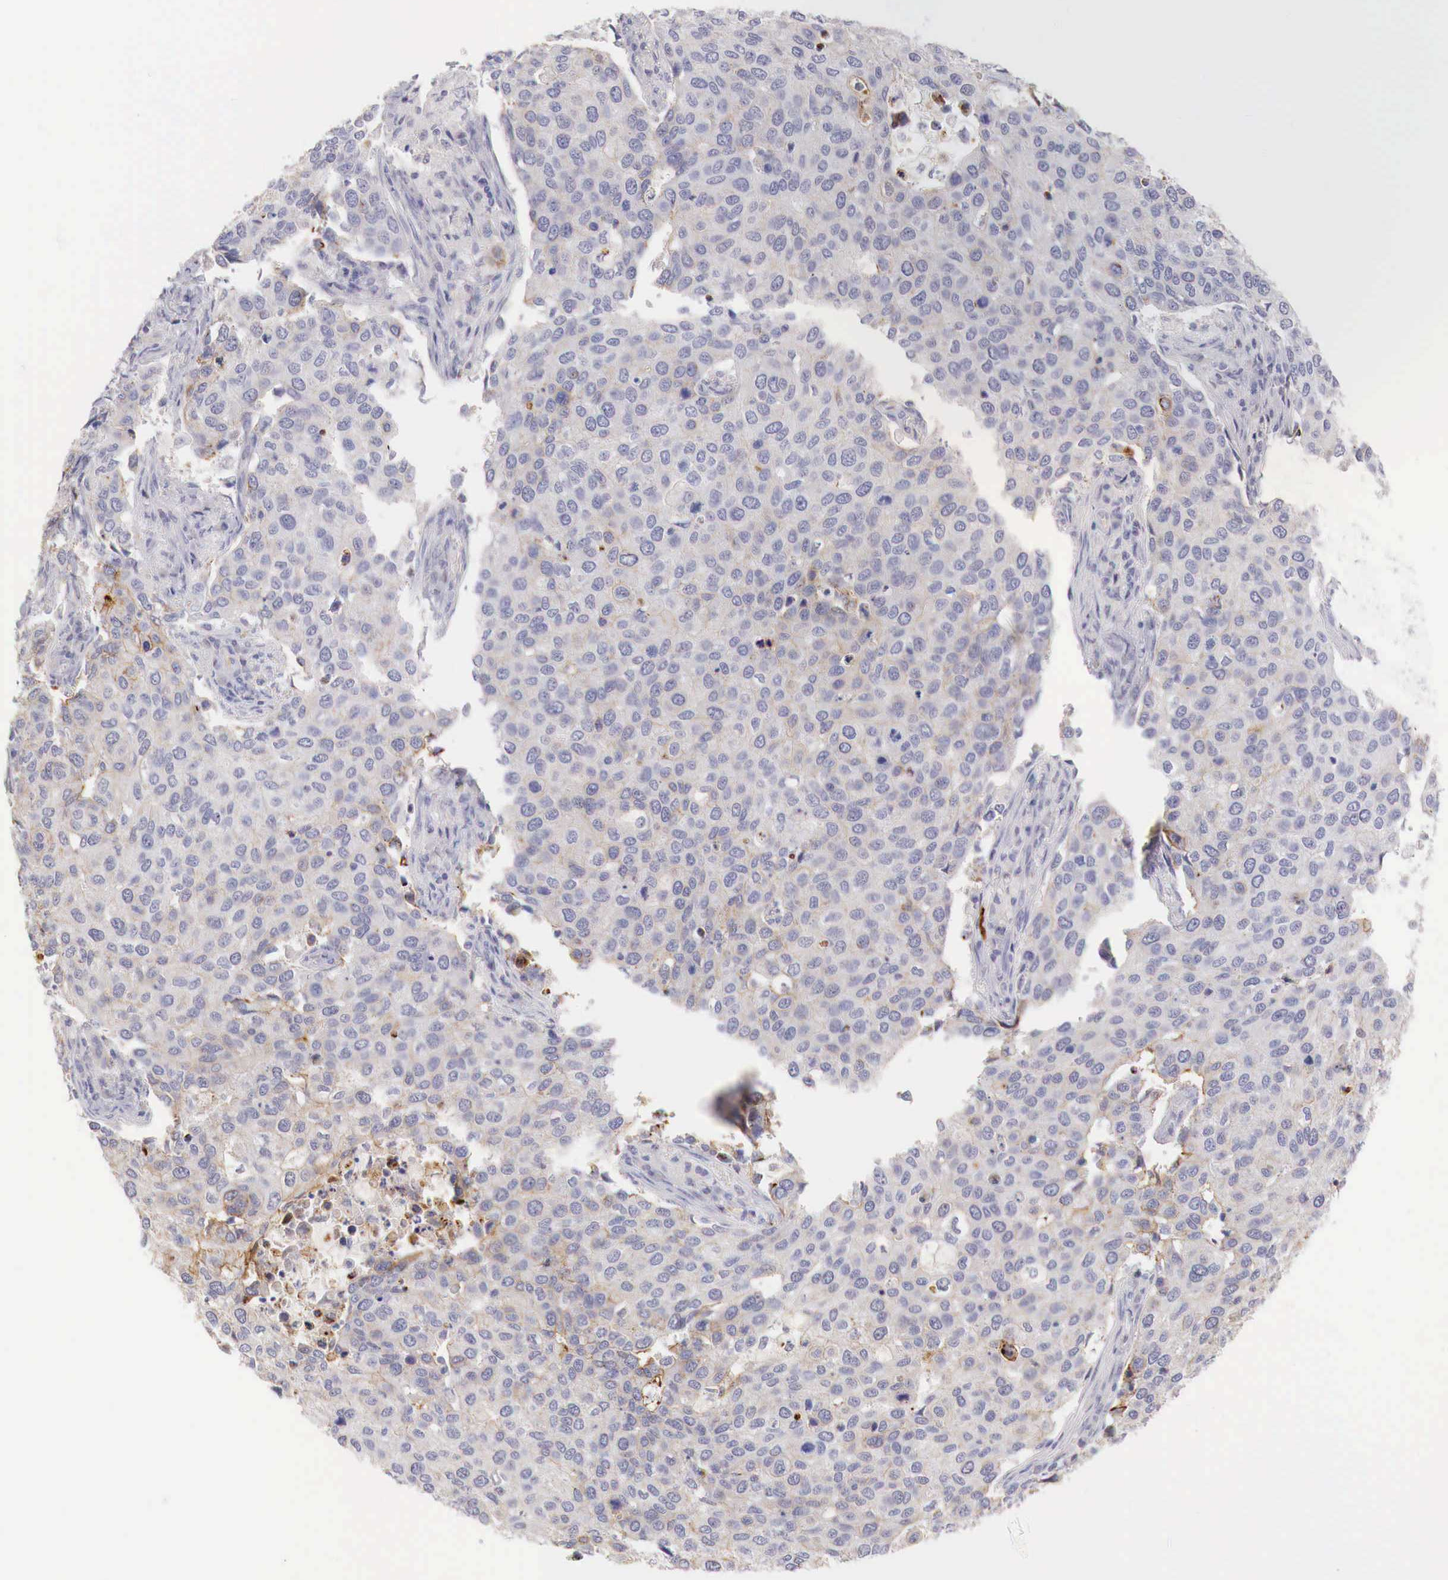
{"staining": {"intensity": "moderate", "quantity": "25%-75%", "location": "cytoplasmic/membranous,nuclear"}, "tissue": "cervical cancer", "cell_type": "Tumor cells", "image_type": "cancer", "snomed": [{"axis": "morphology", "description": "Squamous cell carcinoma, NOS"}, {"axis": "topography", "description": "Cervix"}], "caption": "High-power microscopy captured an immunohistochemistry (IHC) image of squamous cell carcinoma (cervical), revealing moderate cytoplasmic/membranous and nuclear positivity in about 25%-75% of tumor cells.", "gene": "ITIH6", "patient": {"sex": "female", "age": 54}}